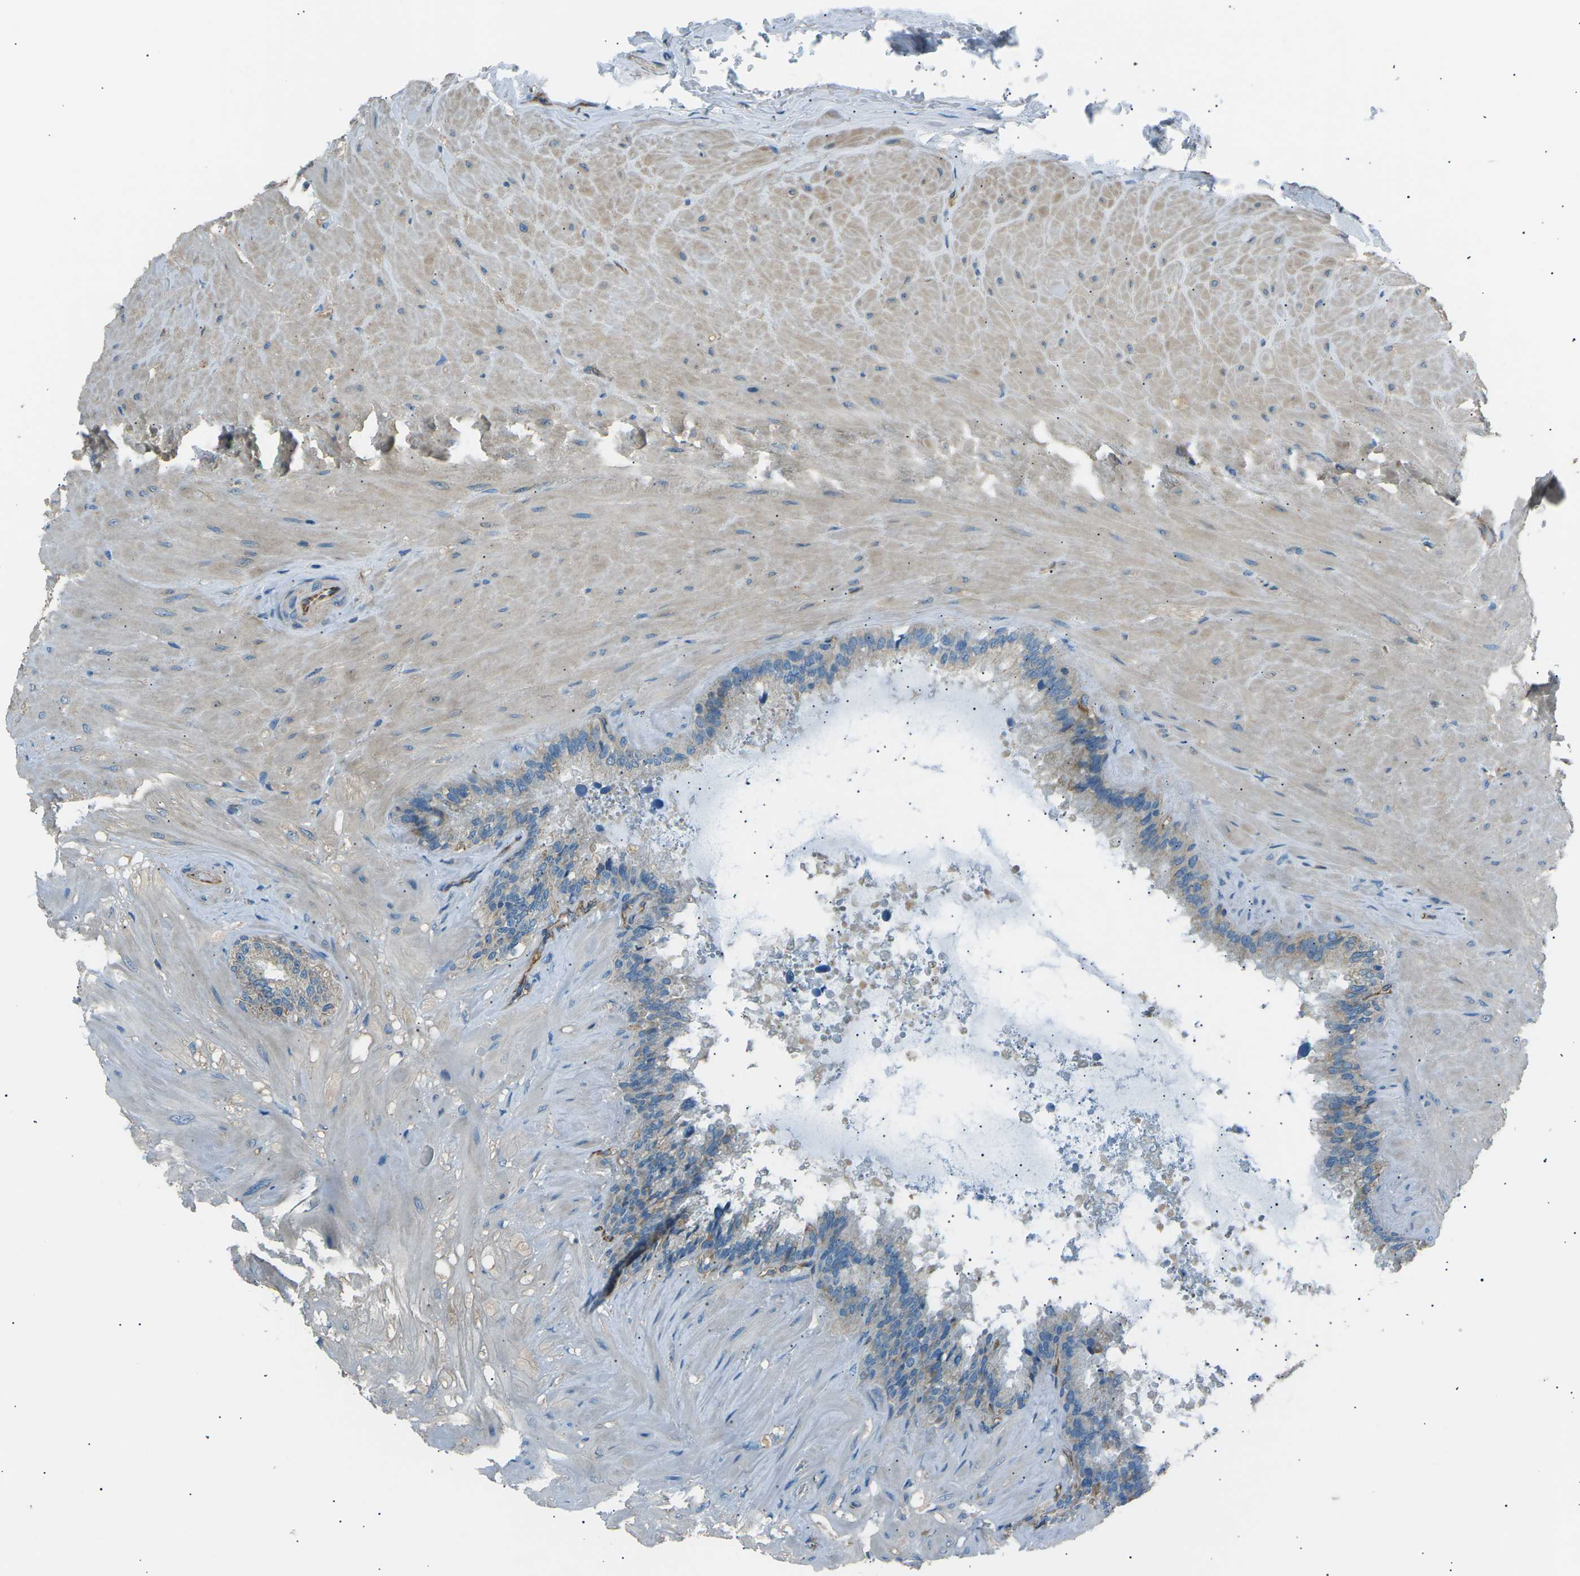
{"staining": {"intensity": "weak", "quantity": "25%-75%", "location": "cytoplasmic/membranous"}, "tissue": "seminal vesicle", "cell_type": "Glandular cells", "image_type": "normal", "snomed": [{"axis": "morphology", "description": "Normal tissue, NOS"}, {"axis": "topography", "description": "Seminal veicle"}], "caption": "Immunohistochemistry staining of normal seminal vesicle, which exhibits low levels of weak cytoplasmic/membranous positivity in about 25%-75% of glandular cells indicating weak cytoplasmic/membranous protein expression. The staining was performed using DAB (brown) for protein detection and nuclei were counterstained in hematoxylin (blue).", "gene": "SLK", "patient": {"sex": "male", "age": 46}}